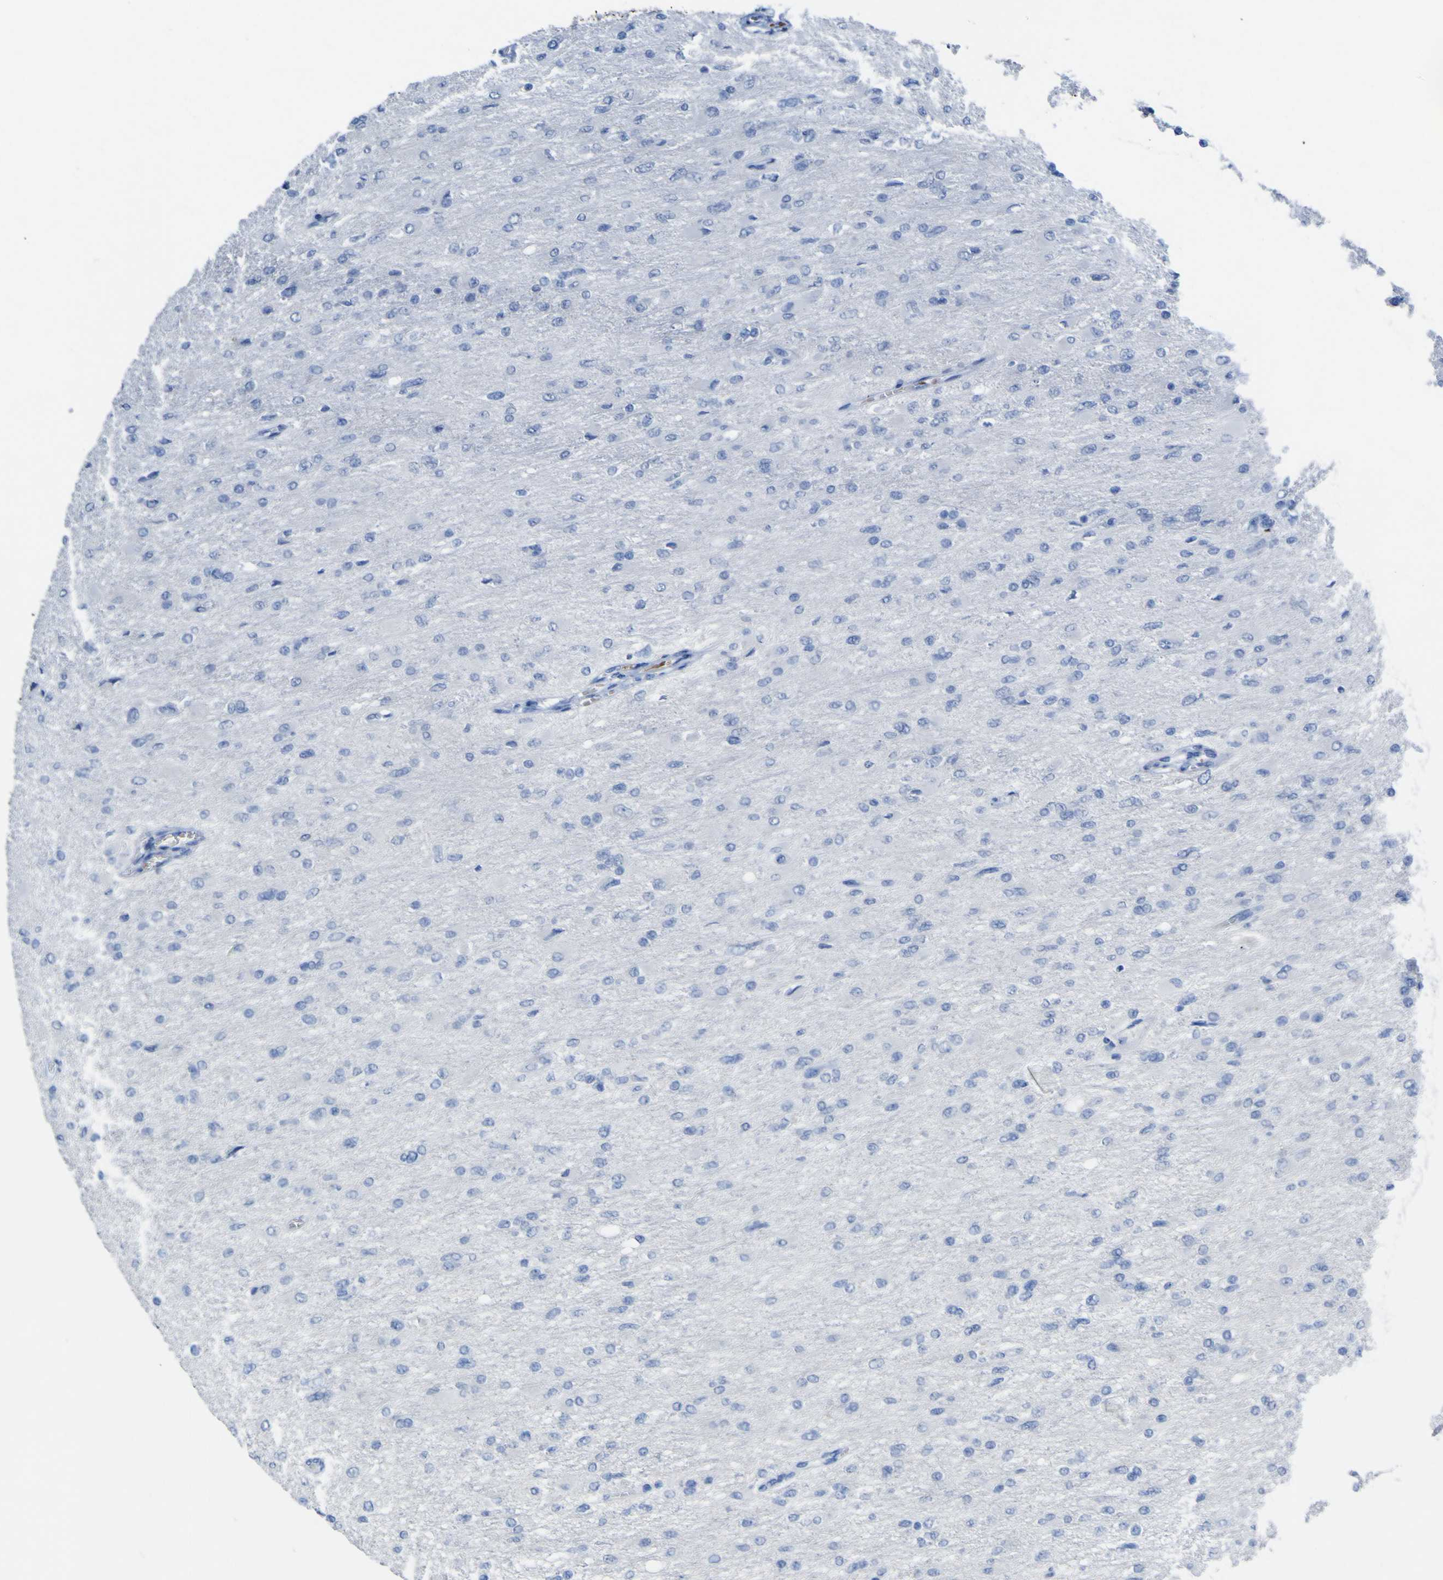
{"staining": {"intensity": "negative", "quantity": "none", "location": "none"}, "tissue": "glioma", "cell_type": "Tumor cells", "image_type": "cancer", "snomed": [{"axis": "morphology", "description": "Glioma, malignant, High grade"}, {"axis": "topography", "description": "Cerebral cortex"}], "caption": "Immunohistochemistry (IHC) image of neoplastic tissue: human glioma stained with DAB displays no significant protein staining in tumor cells.", "gene": "GCM1", "patient": {"sex": "female", "age": 36}}